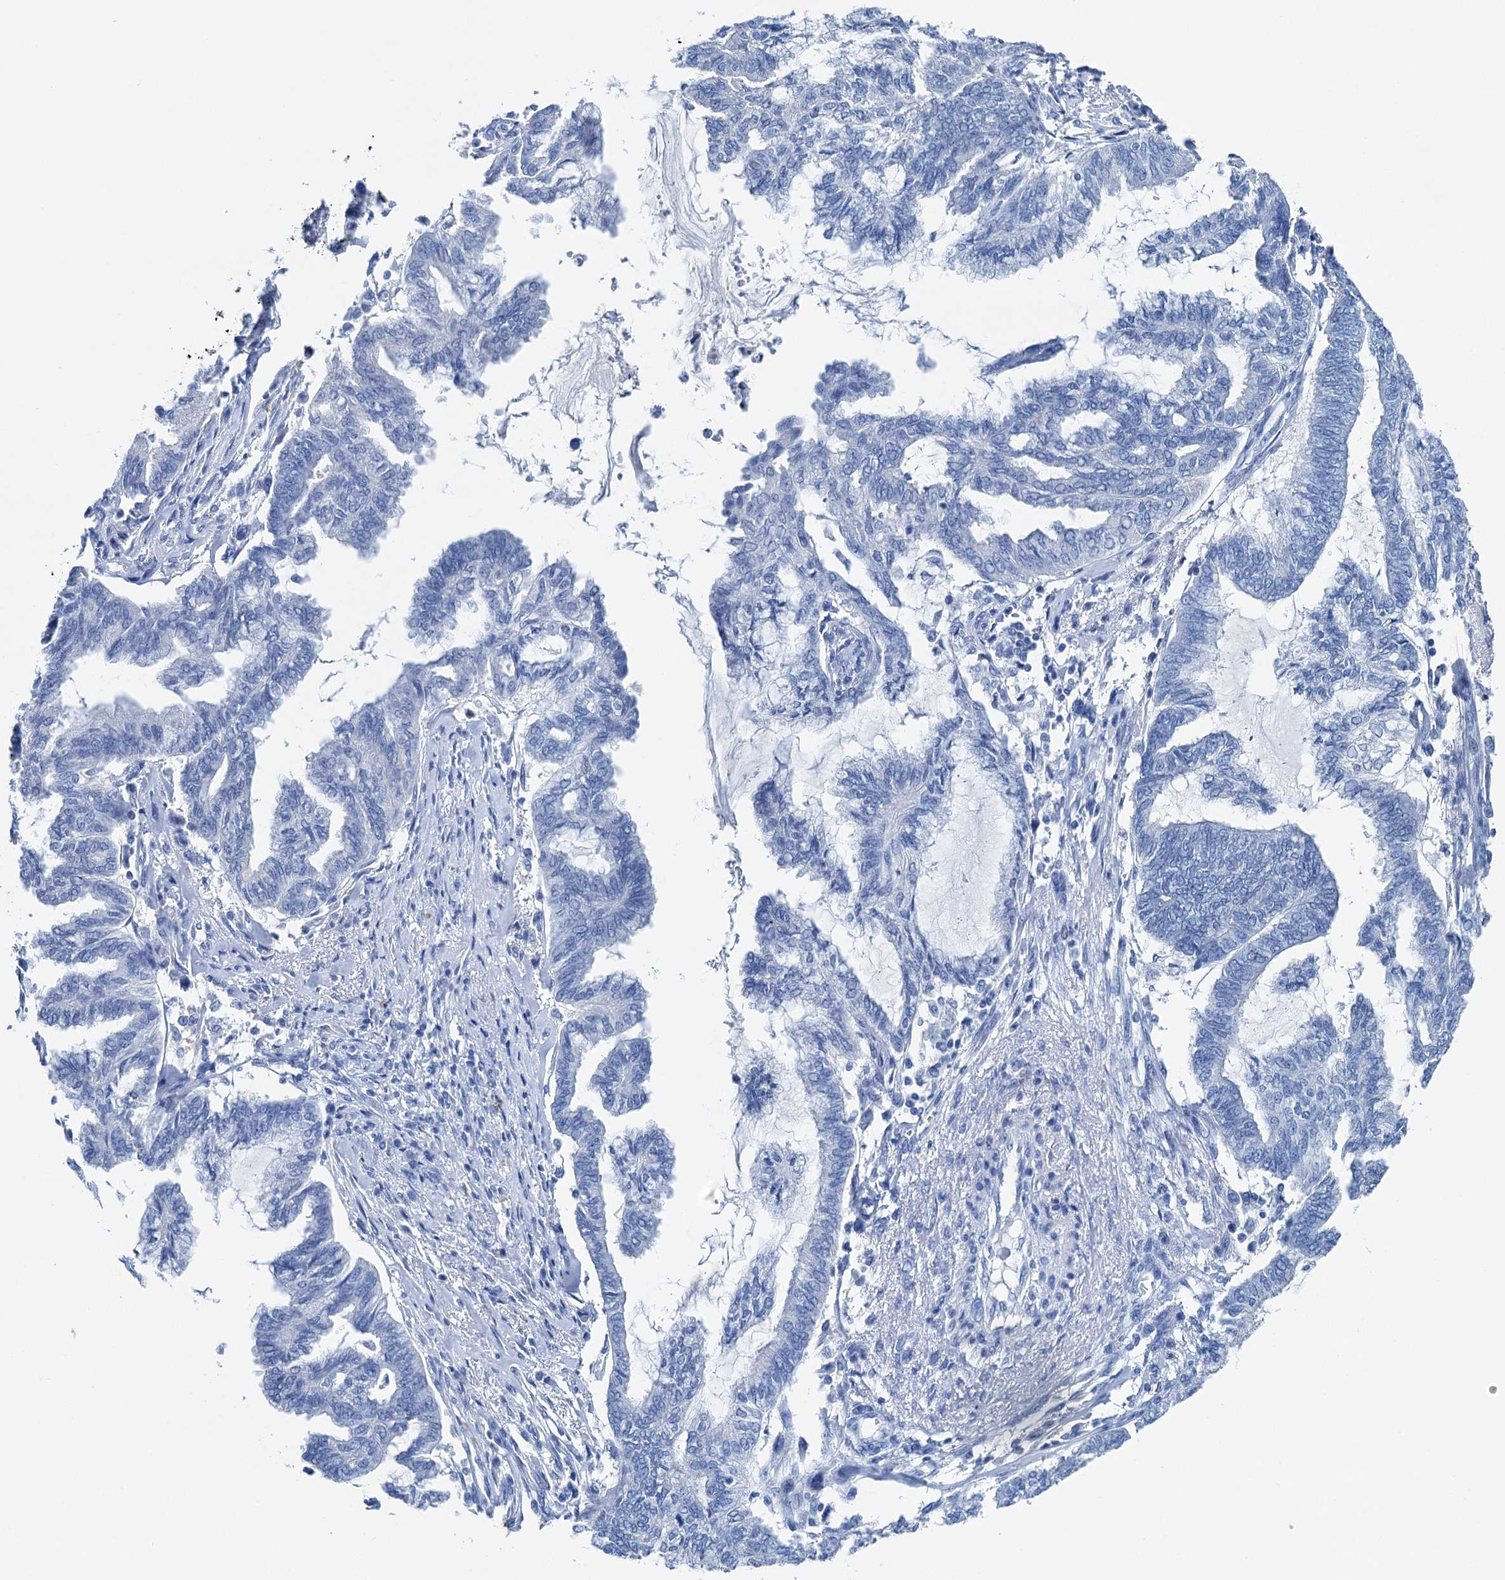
{"staining": {"intensity": "negative", "quantity": "none", "location": "none"}, "tissue": "endometrial cancer", "cell_type": "Tumor cells", "image_type": "cancer", "snomed": [{"axis": "morphology", "description": "Adenocarcinoma, NOS"}, {"axis": "topography", "description": "Endometrium"}], "caption": "The histopathology image exhibits no significant expression in tumor cells of endometrial cancer.", "gene": "BRINP1", "patient": {"sex": "female", "age": 86}}